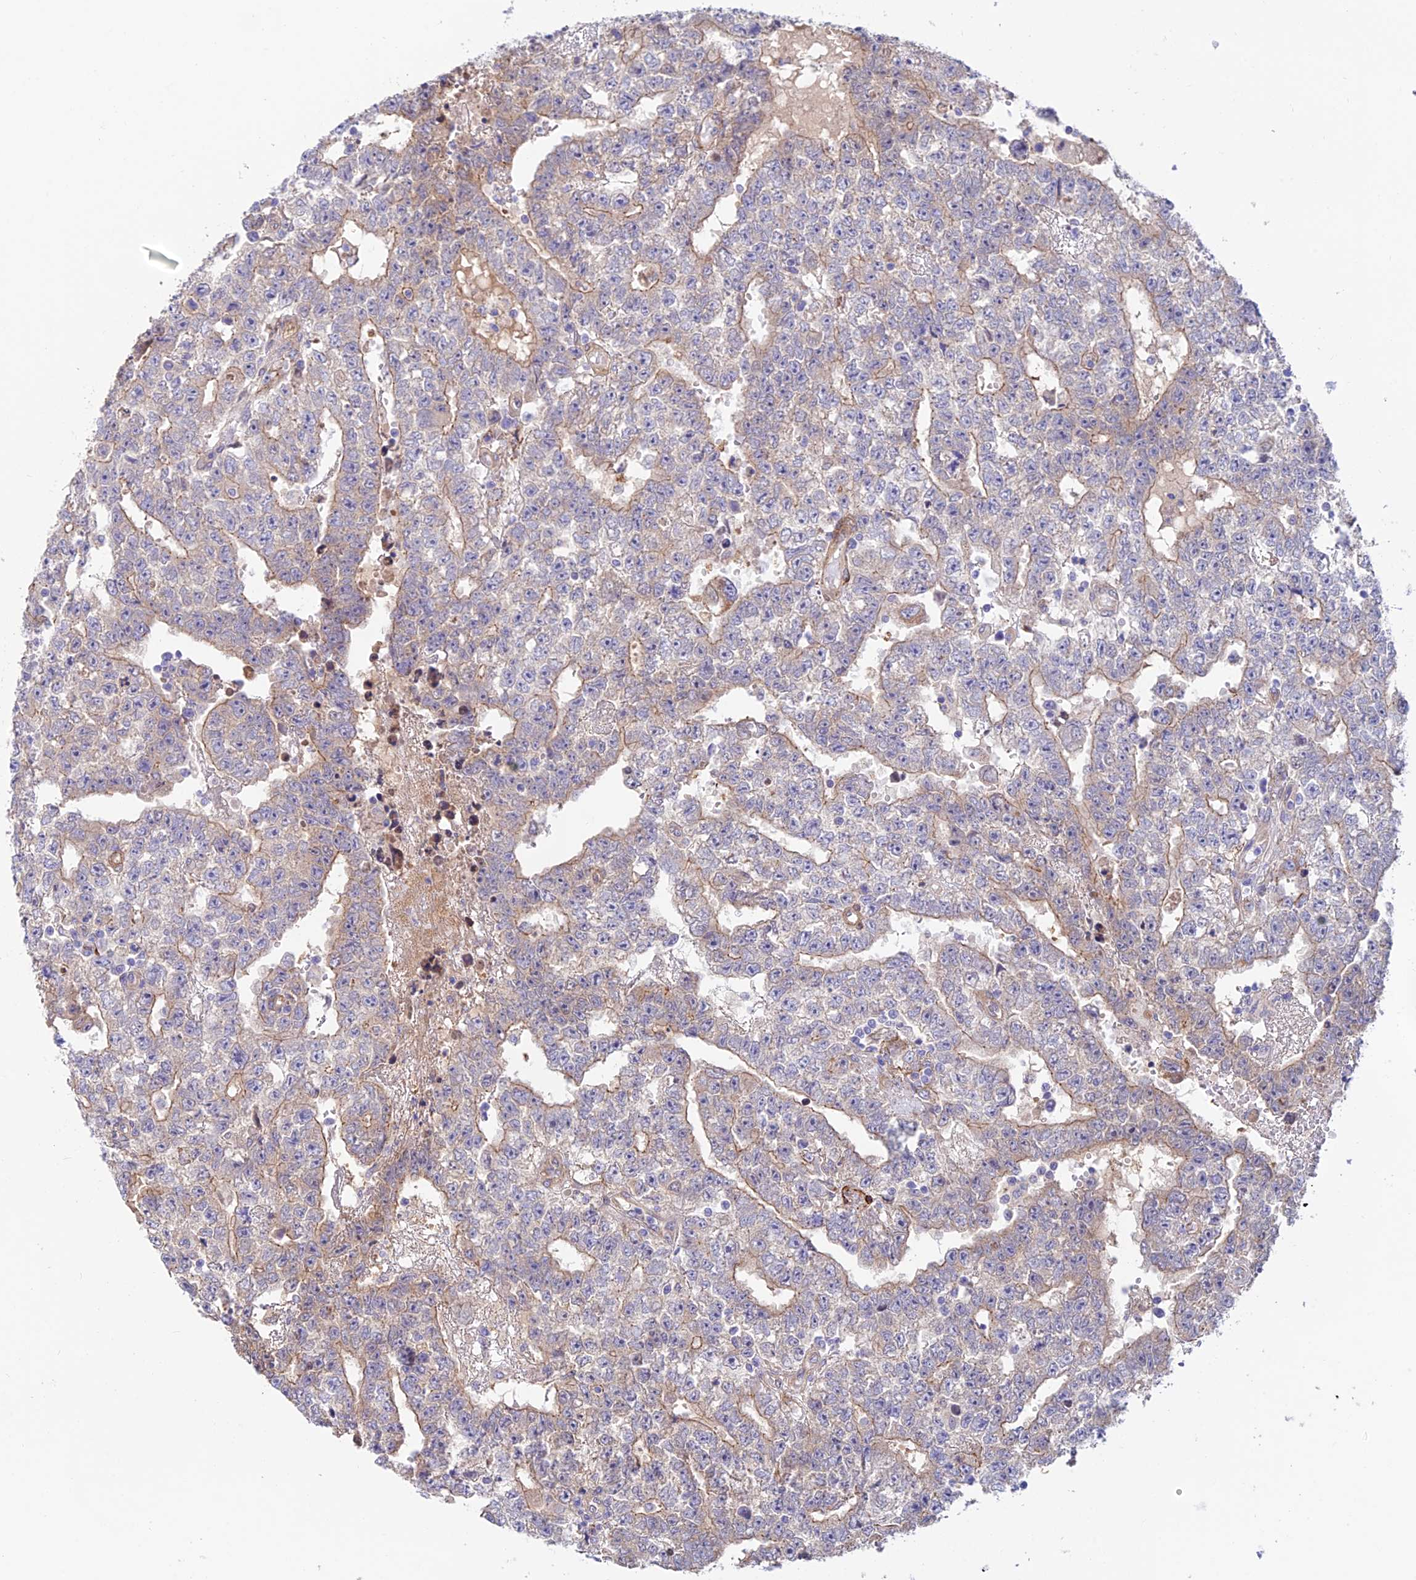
{"staining": {"intensity": "moderate", "quantity": "<25%", "location": "cytoplasmic/membranous"}, "tissue": "testis cancer", "cell_type": "Tumor cells", "image_type": "cancer", "snomed": [{"axis": "morphology", "description": "Carcinoma, Embryonal, NOS"}, {"axis": "topography", "description": "Testis"}], "caption": "Tumor cells show moderate cytoplasmic/membranous staining in about <25% of cells in testis embryonal carcinoma.", "gene": "ANKRD50", "patient": {"sex": "male", "age": 25}}